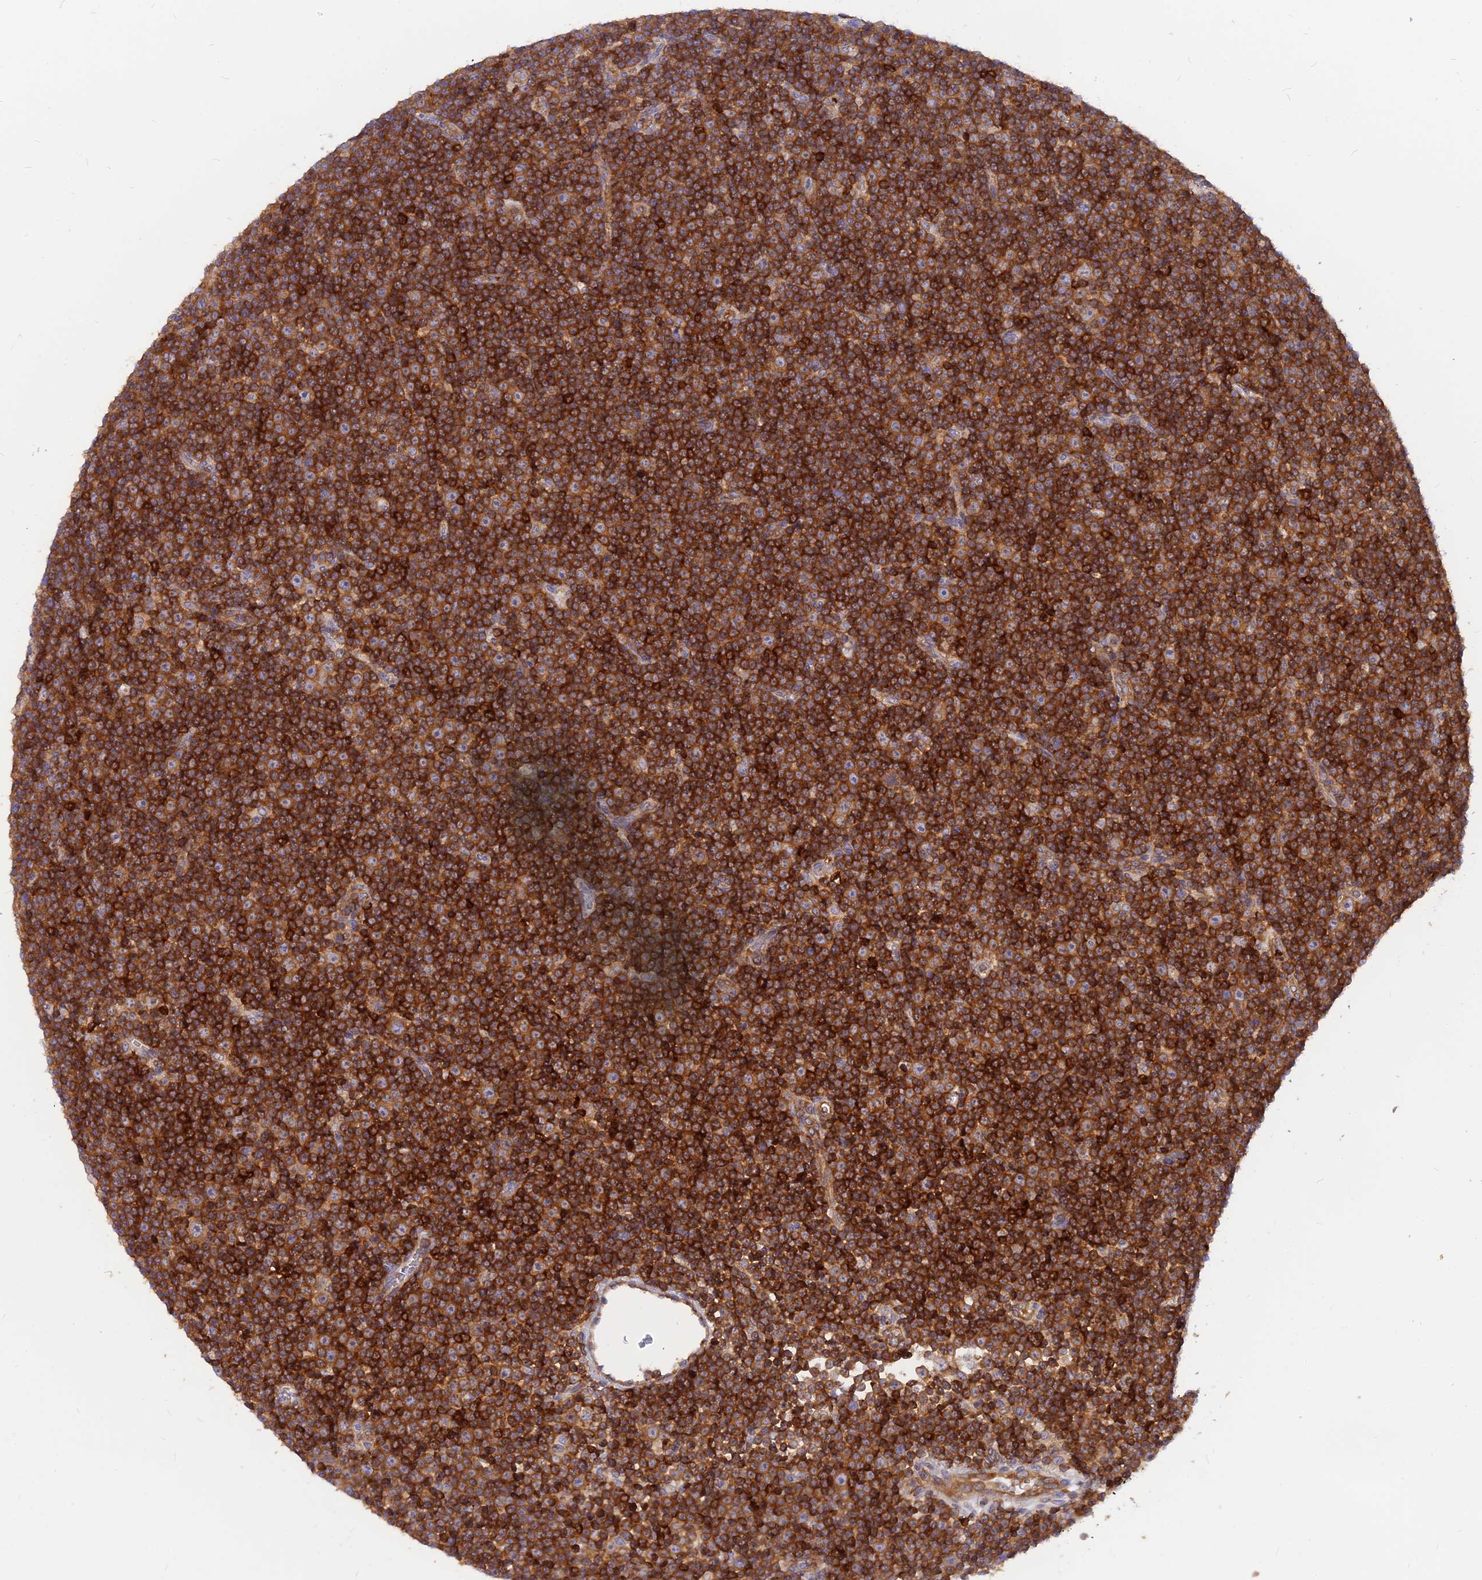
{"staining": {"intensity": "strong", "quantity": ">75%", "location": "cytoplasmic/membranous"}, "tissue": "lymphoma", "cell_type": "Tumor cells", "image_type": "cancer", "snomed": [{"axis": "morphology", "description": "Malignant lymphoma, non-Hodgkin's type, Low grade"}, {"axis": "topography", "description": "Lymph node"}], "caption": "Tumor cells demonstrate high levels of strong cytoplasmic/membranous expression in about >75% of cells in human lymphoma.", "gene": "DENND2D", "patient": {"sex": "female", "age": 67}}